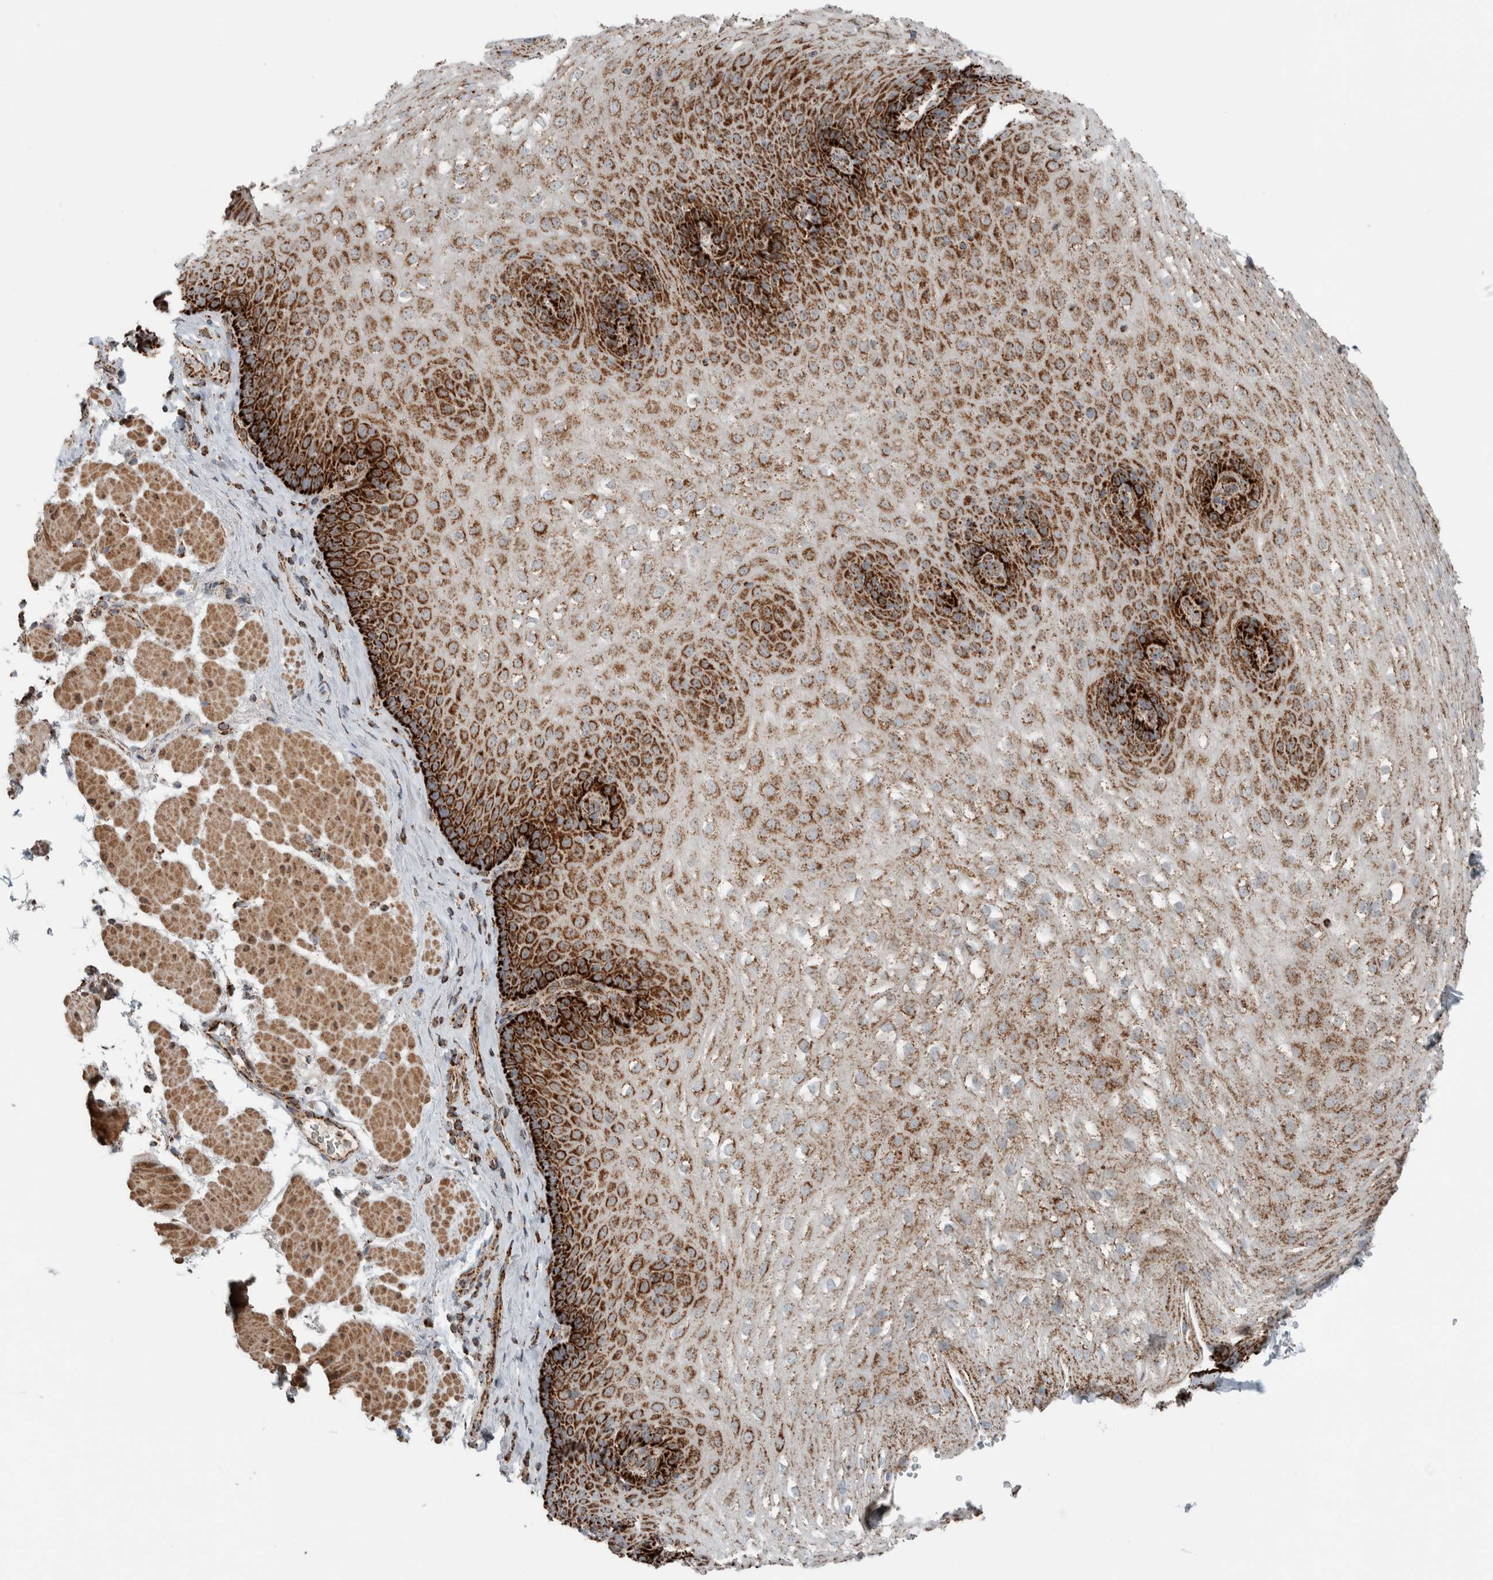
{"staining": {"intensity": "strong", "quantity": ">75%", "location": "cytoplasmic/membranous"}, "tissue": "esophagus", "cell_type": "Squamous epithelial cells", "image_type": "normal", "snomed": [{"axis": "morphology", "description": "Normal tissue, NOS"}, {"axis": "topography", "description": "Esophagus"}], "caption": "The histopathology image displays immunohistochemical staining of benign esophagus. There is strong cytoplasmic/membranous staining is present in about >75% of squamous epithelial cells.", "gene": "CNTROB", "patient": {"sex": "female", "age": 66}}